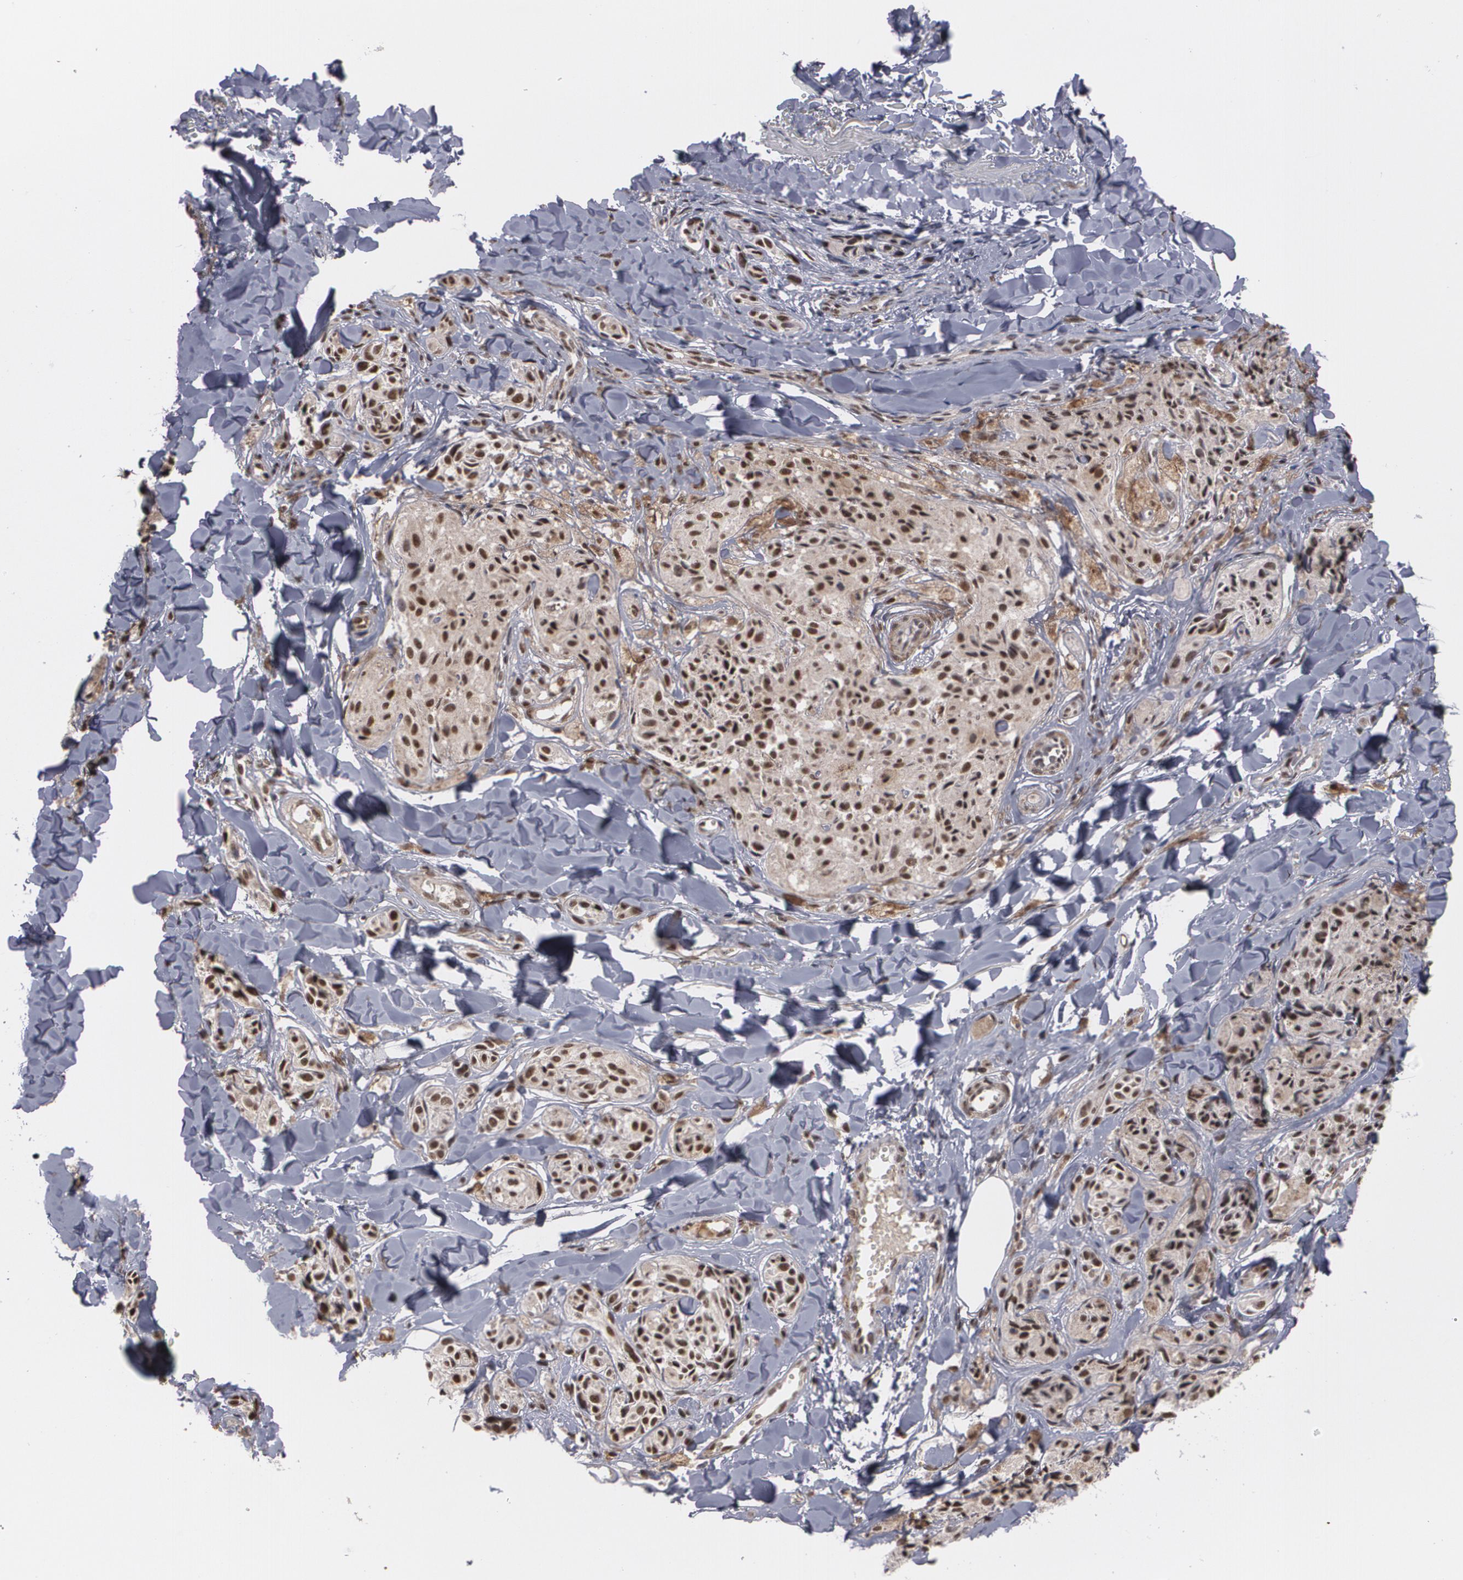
{"staining": {"intensity": "moderate", "quantity": ">75%", "location": "nuclear"}, "tissue": "melanoma", "cell_type": "Tumor cells", "image_type": "cancer", "snomed": [{"axis": "morphology", "description": "Malignant melanoma, Metastatic site"}, {"axis": "topography", "description": "Skin"}], "caption": "A photomicrograph of melanoma stained for a protein demonstrates moderate nuclear brown staining in tumor cells.", "gene": "ZNF234", "patient": {"sex": "female", "age": 66}}